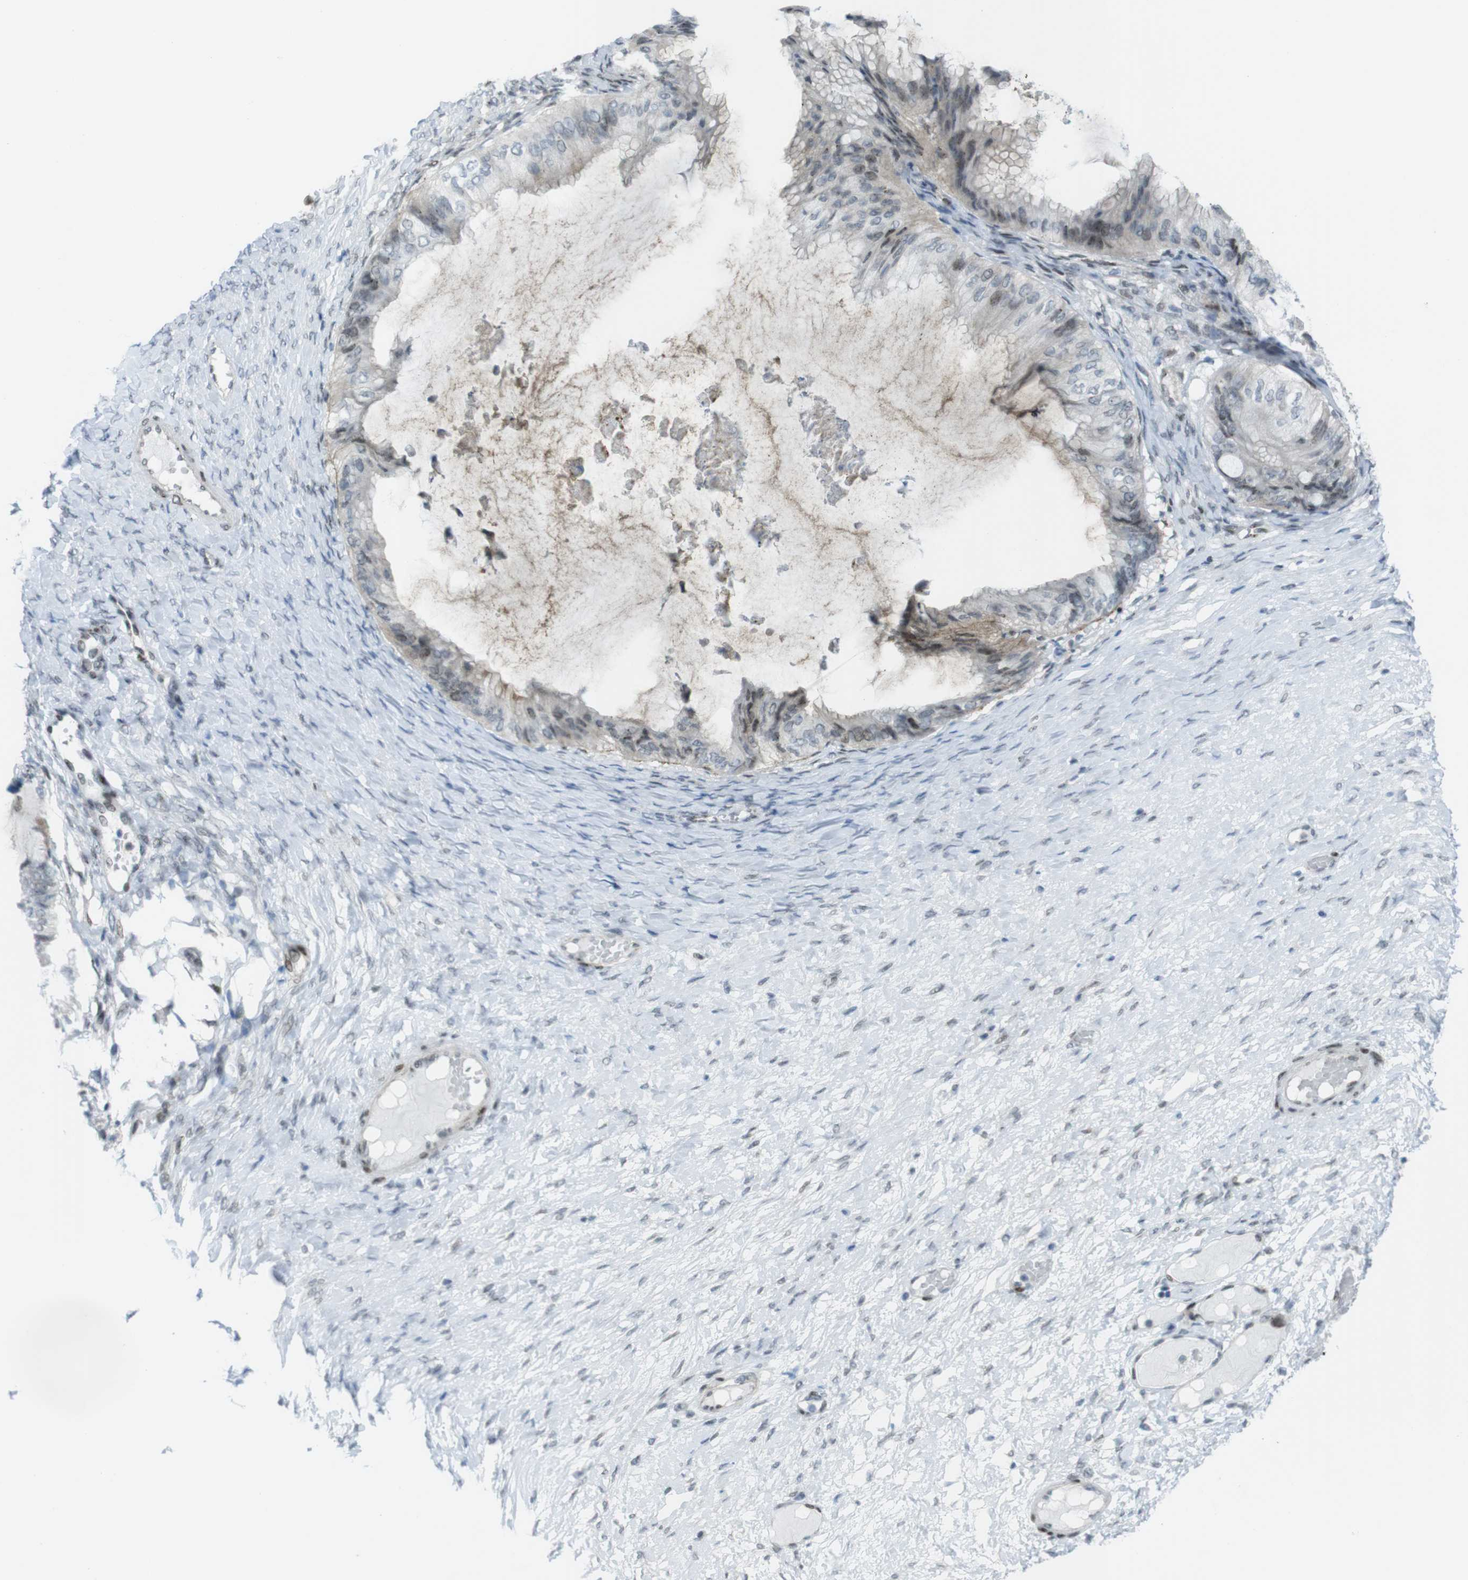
{"staining": {"intensity": "weak", "quantity": "25%-75%", "location": "cytoplasmic/membranous,nuclear"}, "tissue": "ovarian cancer", "cell_type": "Tumor cells", "image_type": "cancer", "snomed": [{"axis": "morphology", "description": "Cystadenocarcinoma, mucinous, NOS"}, {"axis": "topography", "description": "Ovary"}], "caption": "Human ovarian cancer (mucinous cystadenocarcinoma) stained with a protein marker displays weak staining in tumor cells.", "gene": "UBB", "patient": {"sex": "female", "age": 61}}